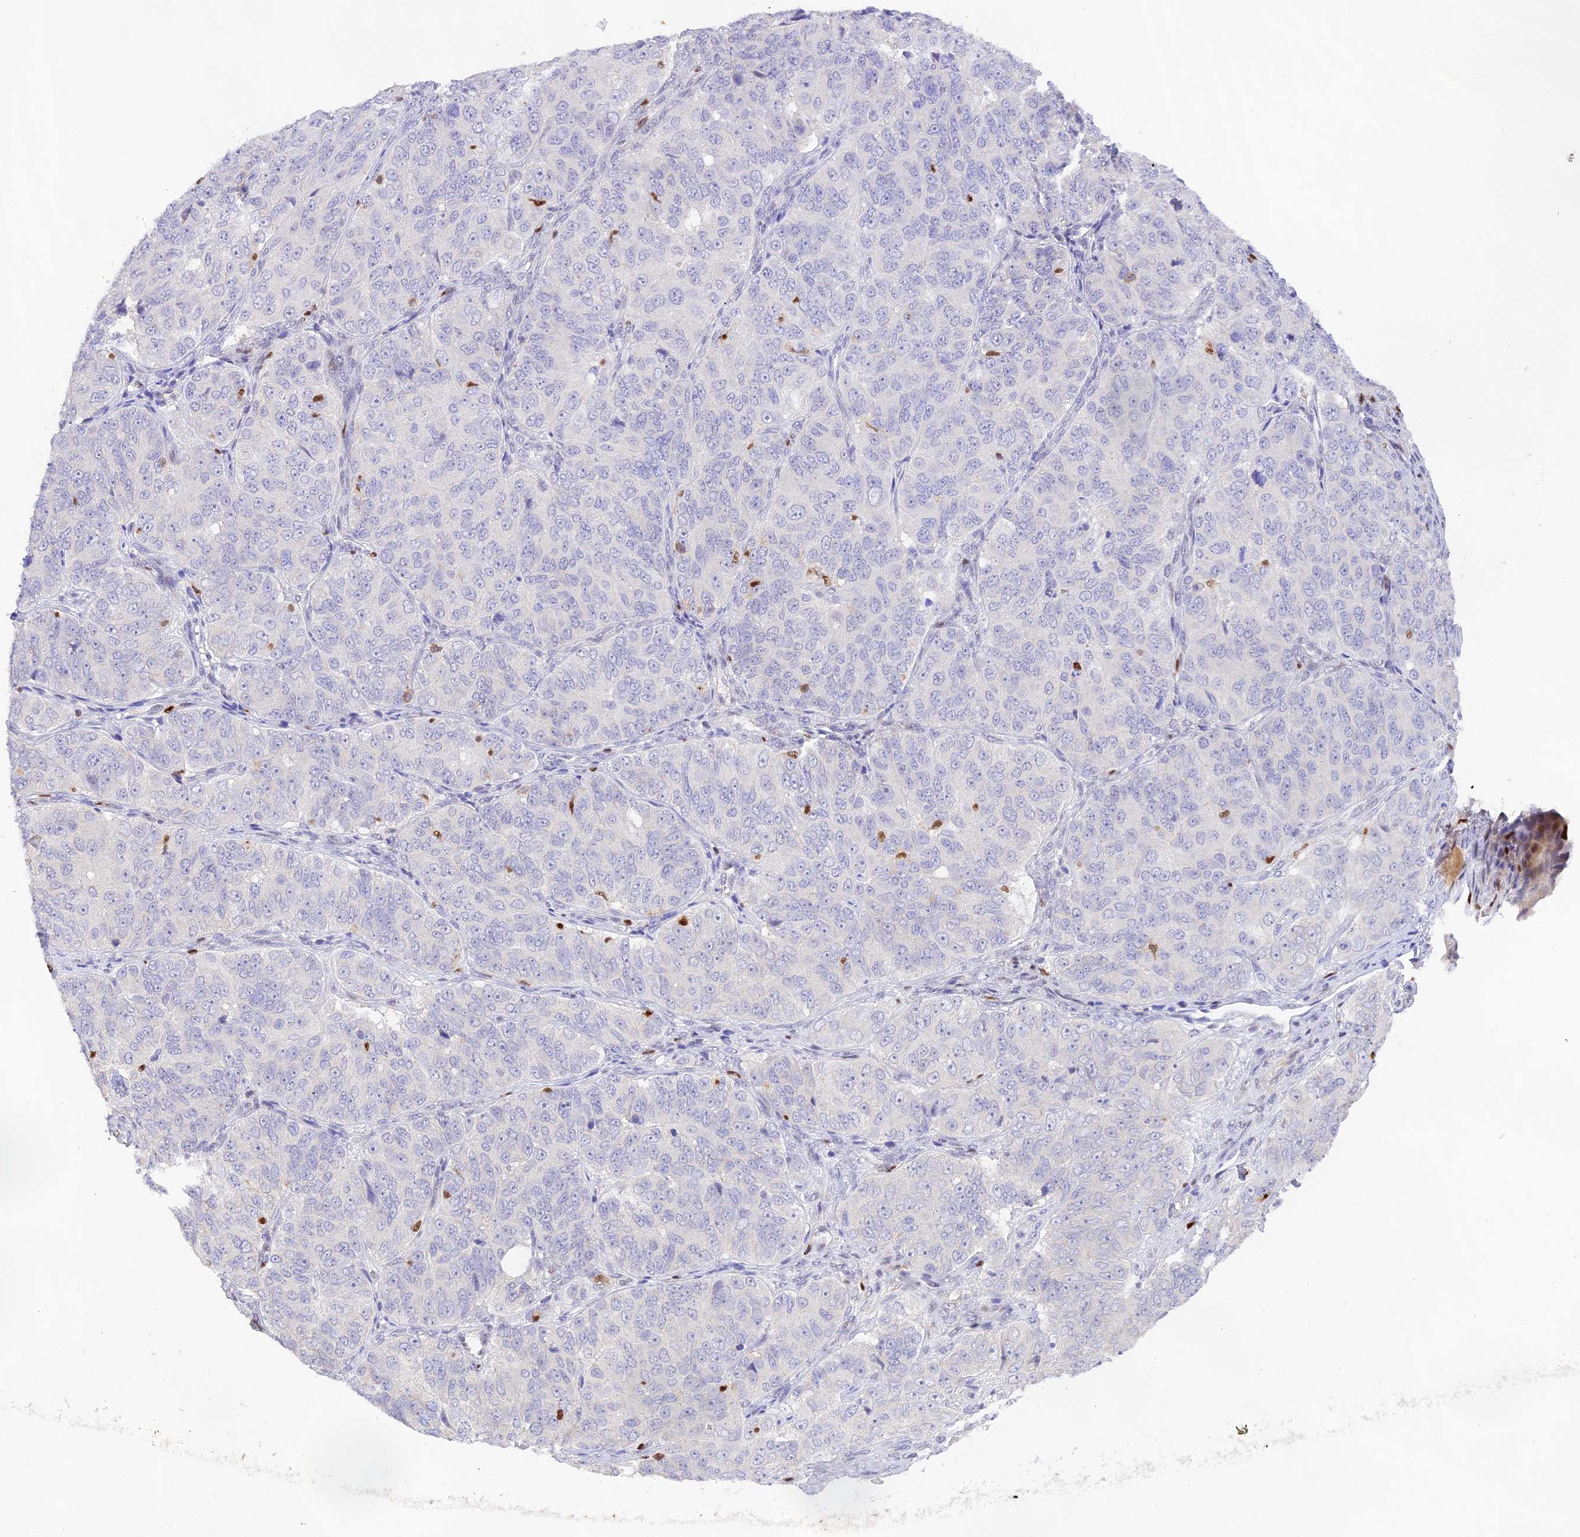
{"staining": {"intensity": "negative", "quantity": "none", "location": "none"}, "tissue": "ovarian cancer", "cell_type": "Tumor cells", "image_type": "cancer", "snomed": [{"axis": "morphology", "description": "Carcinoma, endometroid"}, {"axis": "topography", "description": "Ovary"}], "caption": "Immunohistochemistry (IHC) of ovarian cancer shows no expression in tumor cells.", "gene": "DENND1C", "patient": {"sex": "female", "age": 51}}